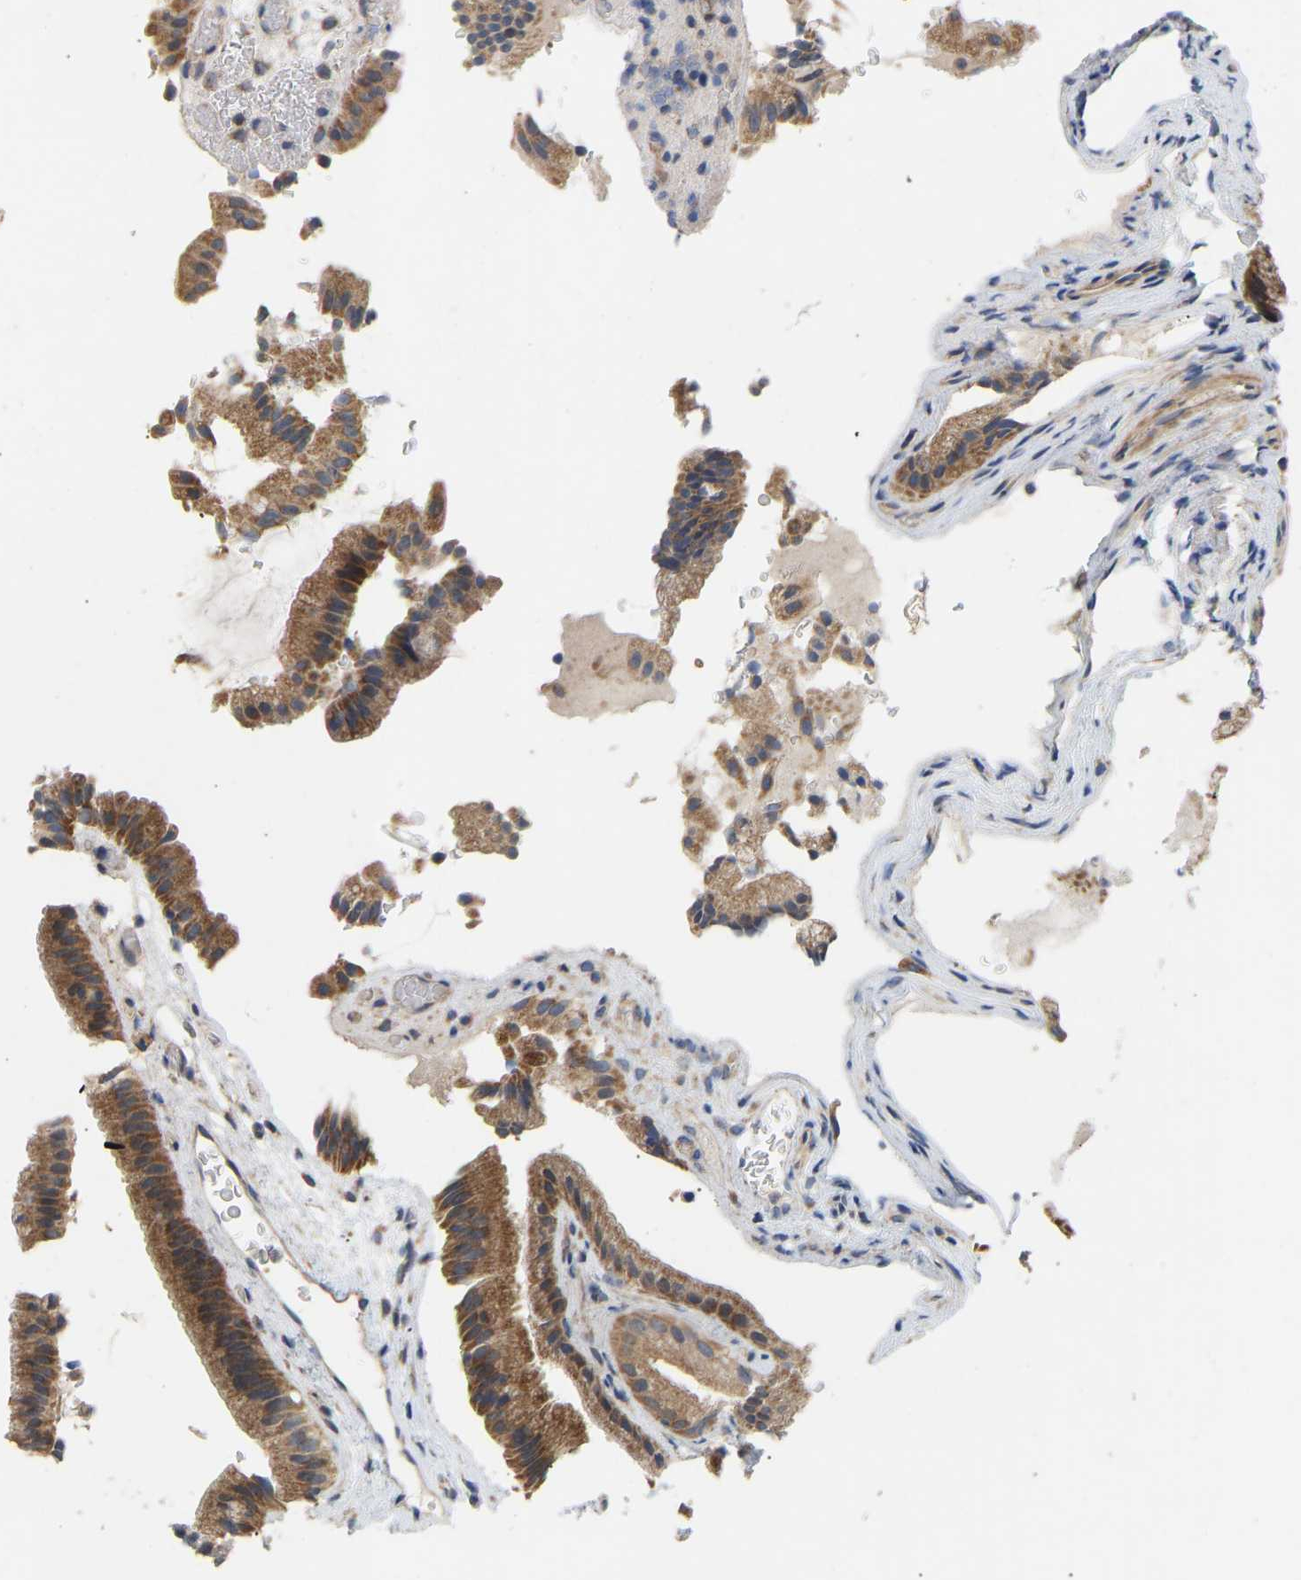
{"staining": {"intensity": "strong", "quantity": ">75%", "location": "cytoplasmic/membranous"}, "tissue": "gallbladder", "cell_type": "Glandular cells", "image_type": "normal", "snomed": [{"axis": "morphology", "description": "Normal tissue, NOS"}, {"axis": "topography", "description": "Gallbladder"}], "caption": "Gallbladder stained for a protein demonstrates strong cytoplasmic/membranous positivity in glandular cells.", "gene": "HACD2", "patient": {"sex": "male", "age": 49}}